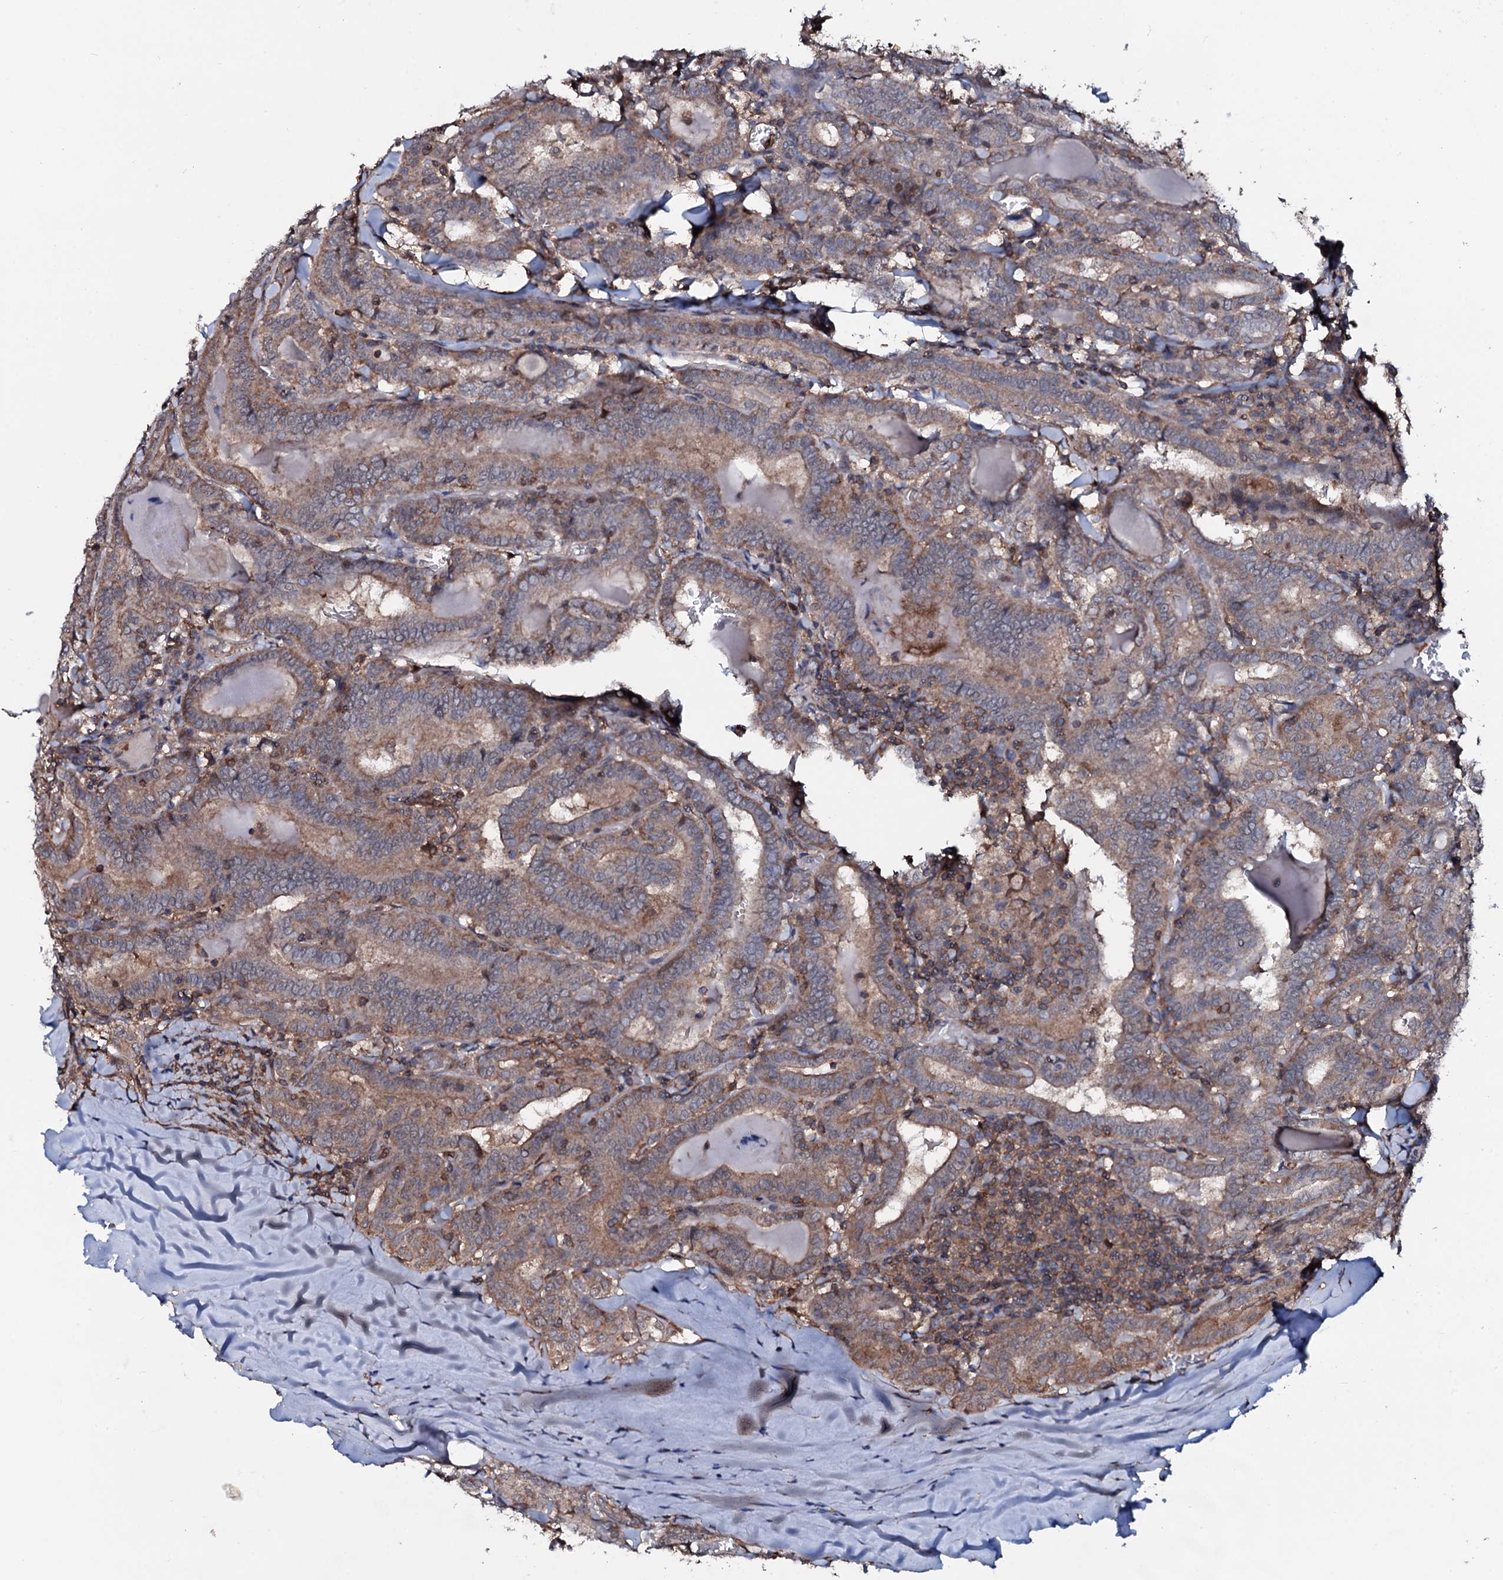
{"staining": {"intensity": "moderate", "quantity": "25%-75%", "location": "cytoplasmic/membranous"}, "tissue": "thyroid cancer", "cell_type": "Tumor cells", "image_type": "cancer", "snomed": [{"axis": "morphology", "description": "Papillary adenocarcinoma, NOS"}, {"axis": "topography", "description": "Thyroid gland"}], "caption": "Immunohistochemical staining of papillary adenocarcinoma (thyroid) displays medium levels of moderate cytoplasmic/membranous positivity in approximately 25%-75% of tumor cells.", "gene": "COG6", "patient": {"sex": "female", "age": 72}}